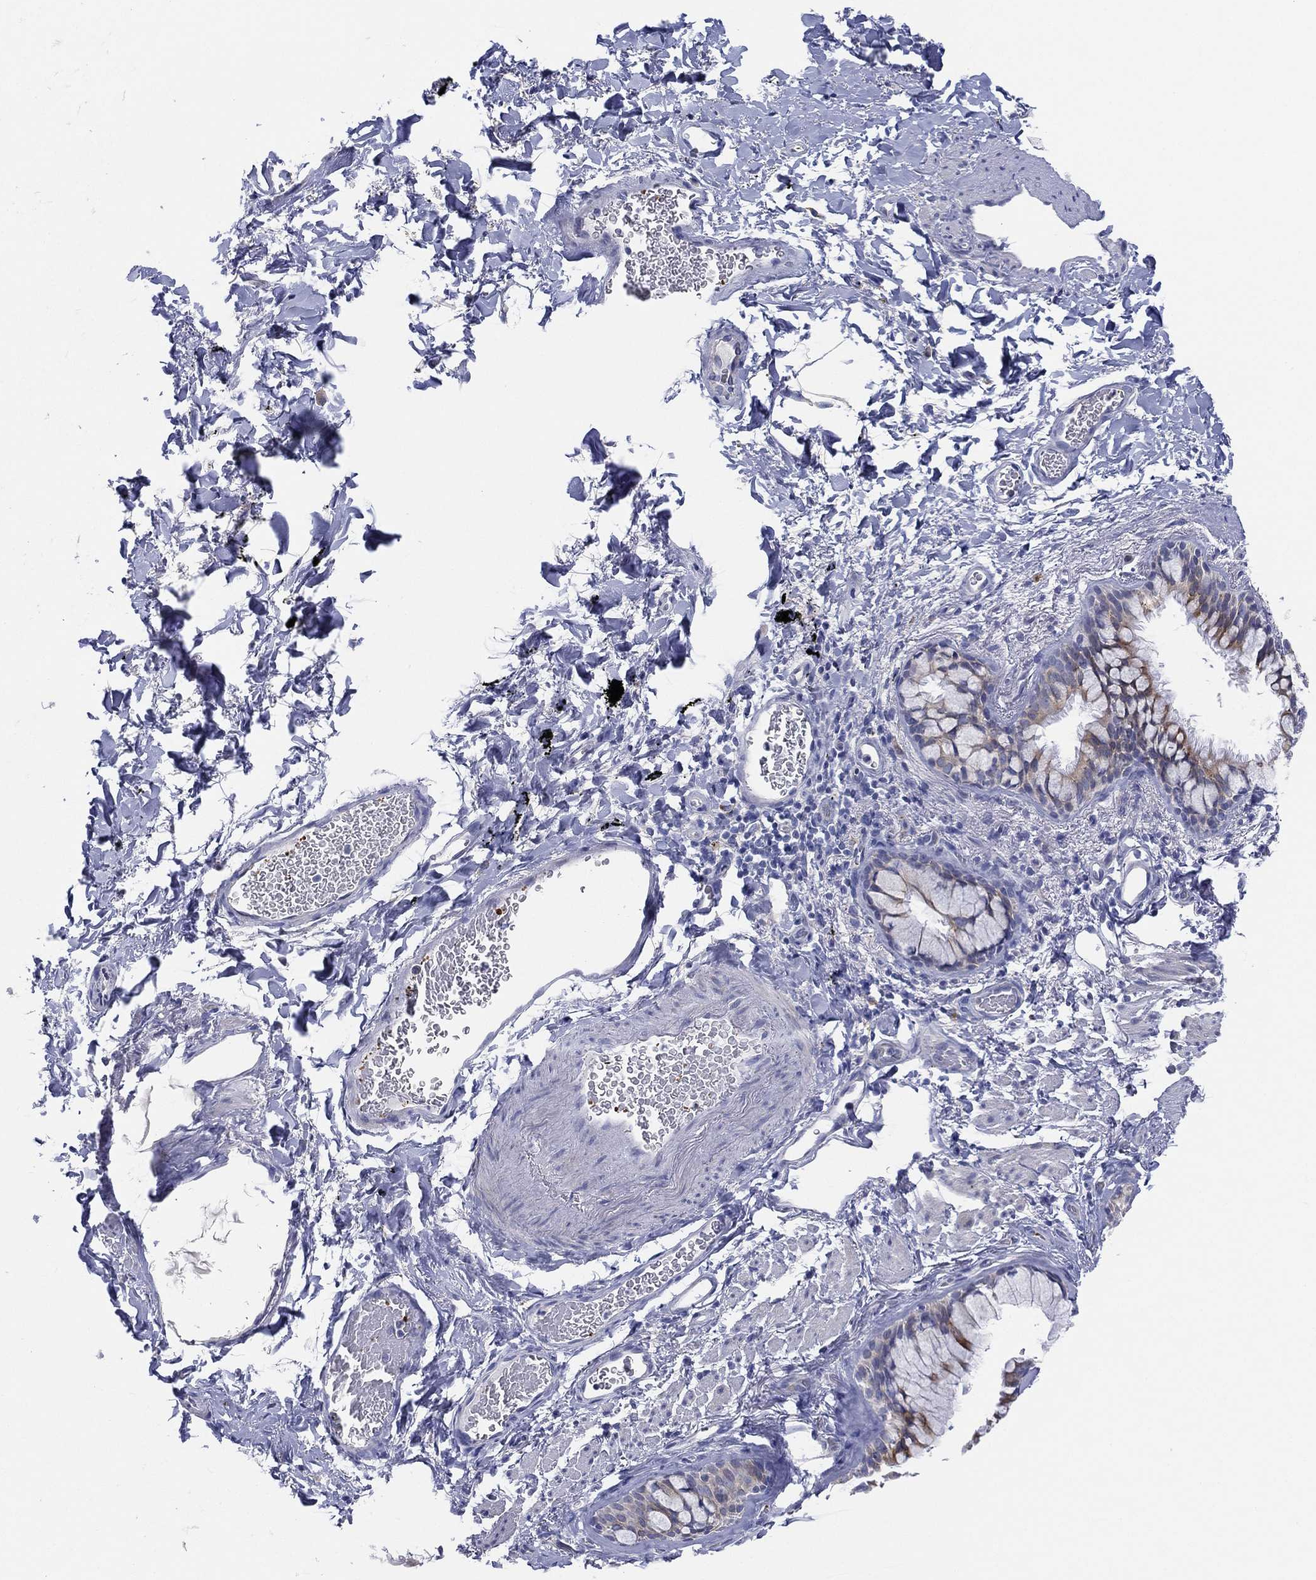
{"staining": {"intensity": "negative", "quantity": "none", "location": "none"}, "tissue": "soft tissue", "cell_type": "Fibroblasts", "image_type": "normal", "snomed": [{"axis": "morphology", "description": "Normal tissue, NOS"}, {"axis": "morphology", "description": "Adenocarcinoma, NOS"}, {"axis": "topography", "description": "Cartilage tissue"}, {"axis": "topography", "description": "Lung"}], "caption": "An immunohistochemistry (IHC) image of unremarkable soft tissue is shown. There is no staining in fibroblasts of soft tissue.", "gene": "TMEM40", "patient": {"sex": "male", "age": 59}}